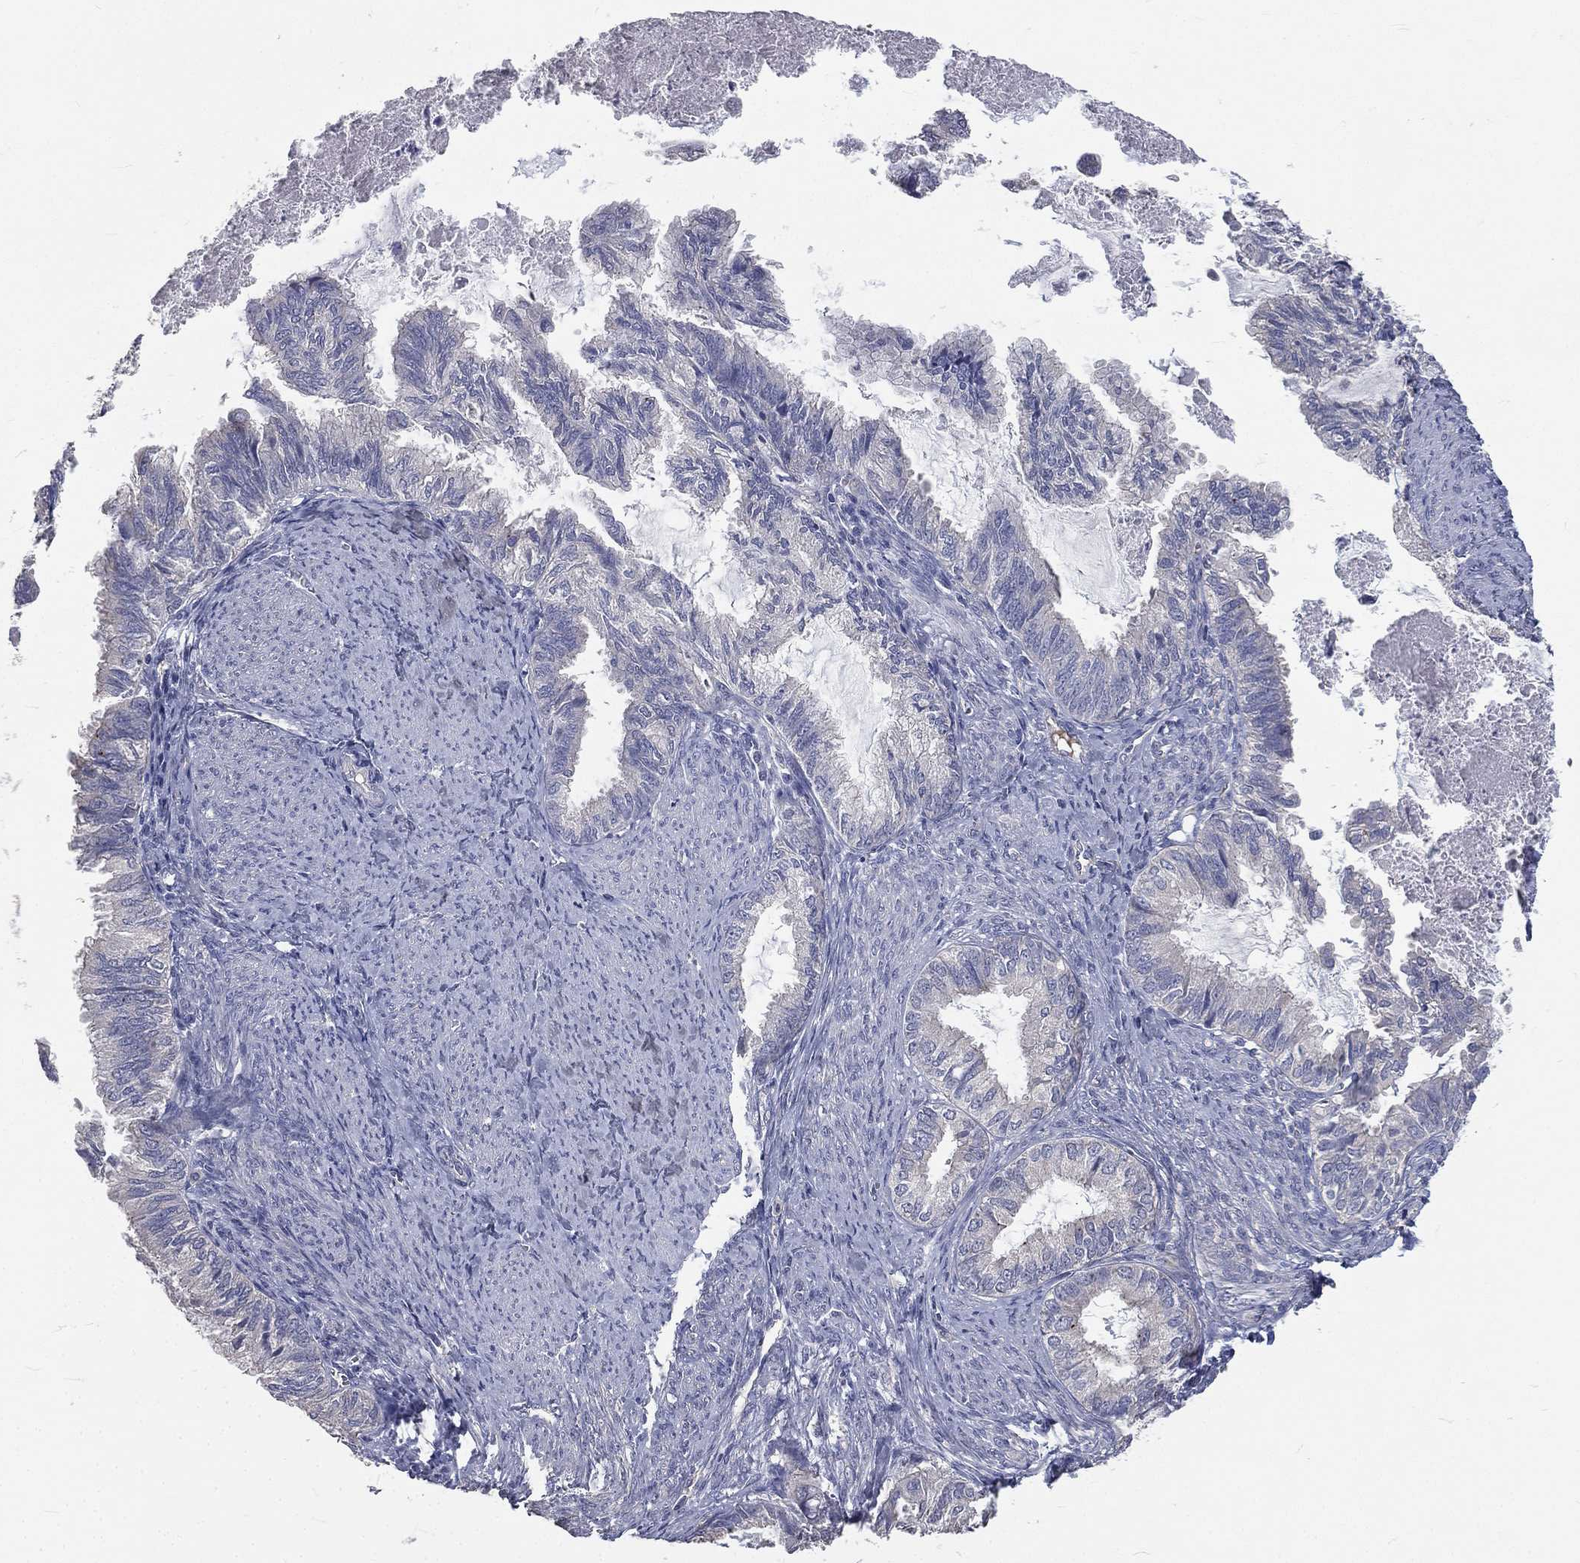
{"staining": {"intensity": "negative", "quantity": "none", "location": "none"}, "tissue": "endometrial cancer", "cell_type": "Tumor cells", "image_type": "cancer", "snomed": [{"axis": "morphology", "description": "Adenocarcinoma, NOS"}, {"axis": "topography", "description": "Endometrium"}], "caption": "Tumor cells show no significant positivity in adenocarcinoma (endometrial).", "gene": "CROCC", "patient": {"sex": "female", "age": 86}}